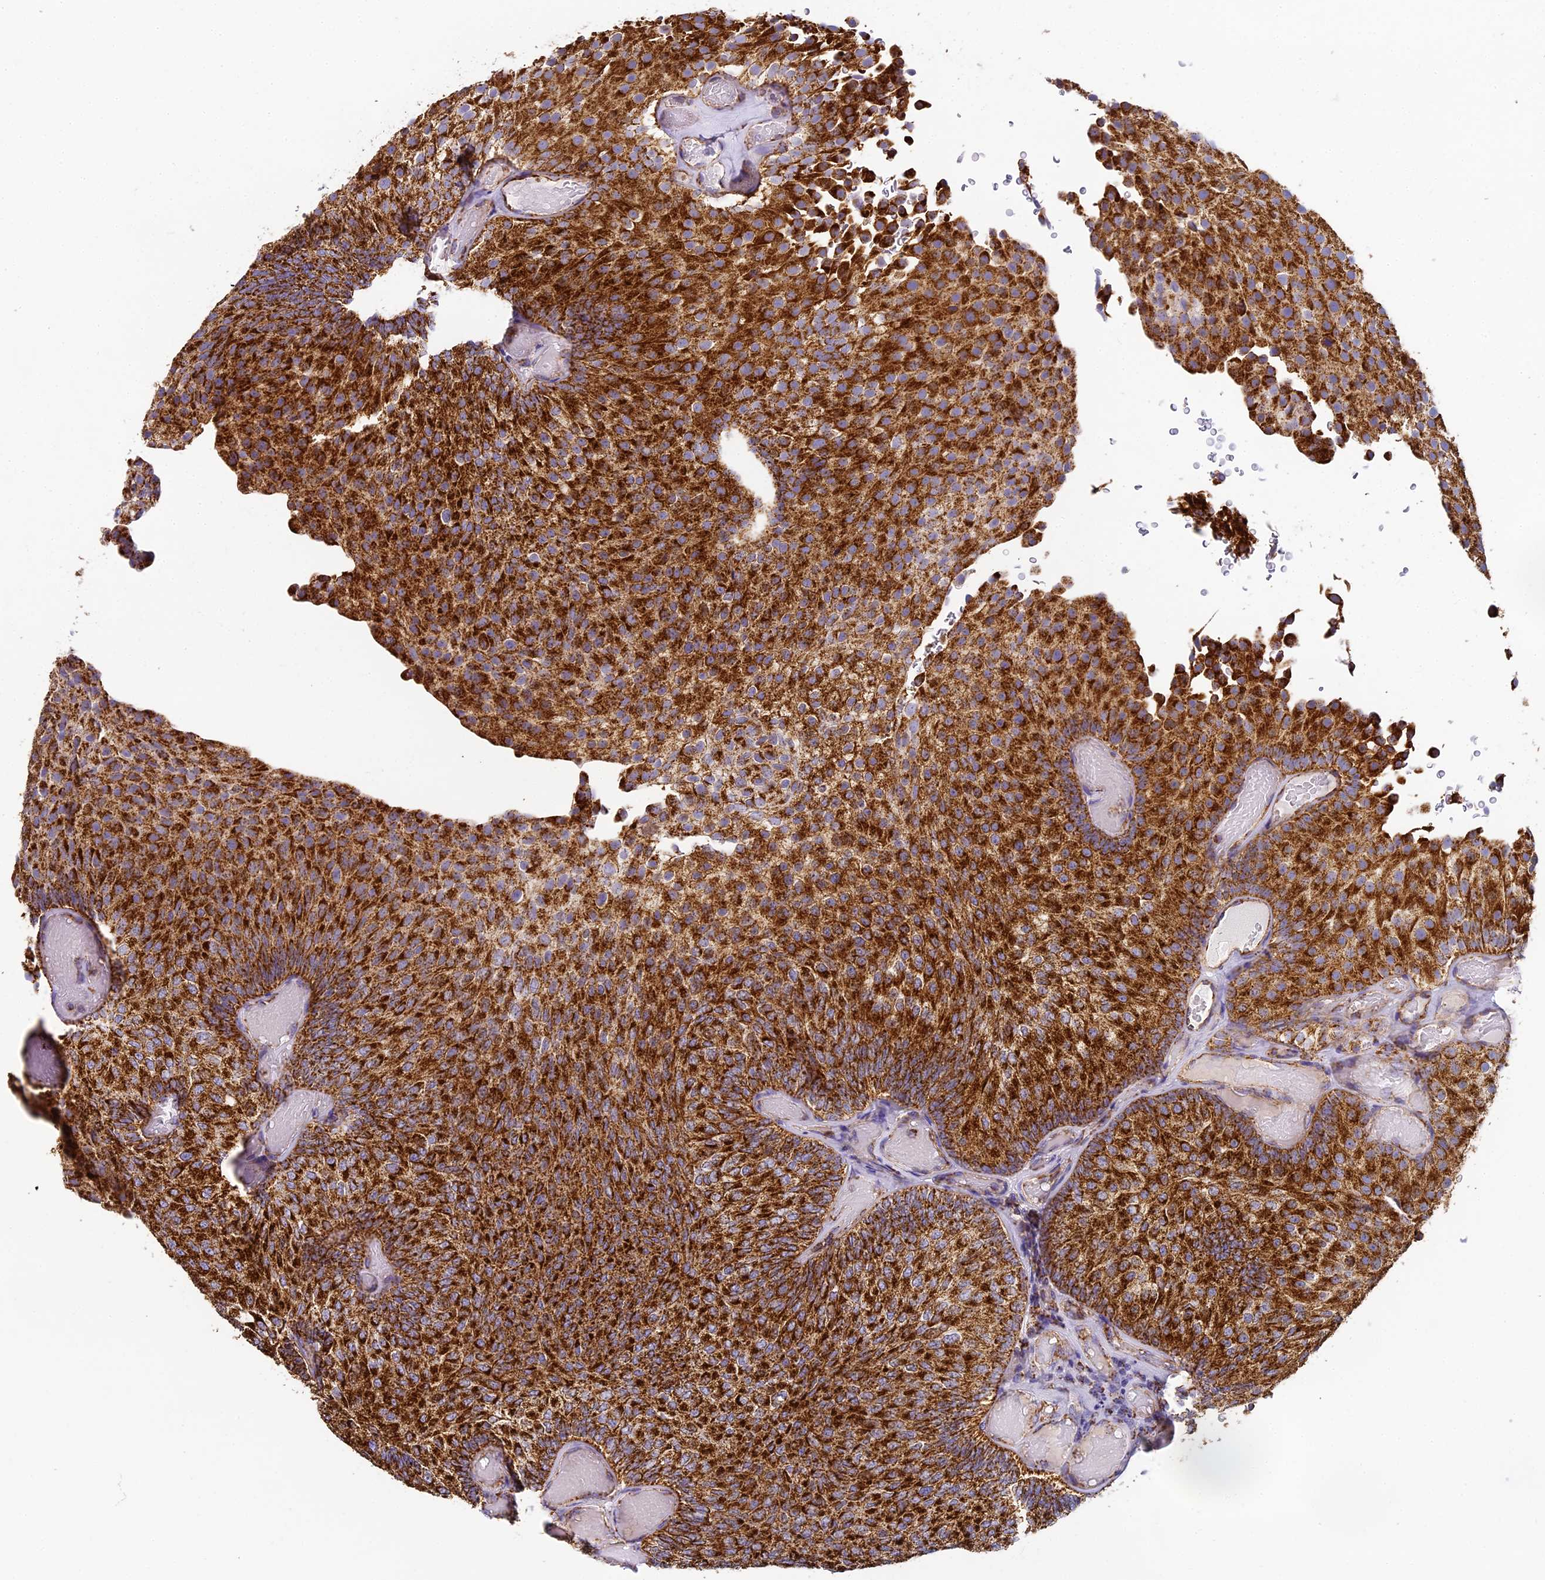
{"staining": {"intensity": "strong", "quantity": ">75%", "location": "cytoplasmic/membranous"}, "tissue": "urothelial cancer", "cell_type": "Tumor cells", "image_type": "cancer", "snomed": [{"axis": "morphology", "description": "Urothelial carcinoma, Low grade"}, {"axis": "topography", "description": "Urinary bladder"}], "caption": "Human urothelial cancer stained with a brown dye displays strong cytoplasmic/membranous positive positivity in approximately >75% of tumor cells.", "gene": "STK17A", "patient": {"sex": "male", "age": 78}}